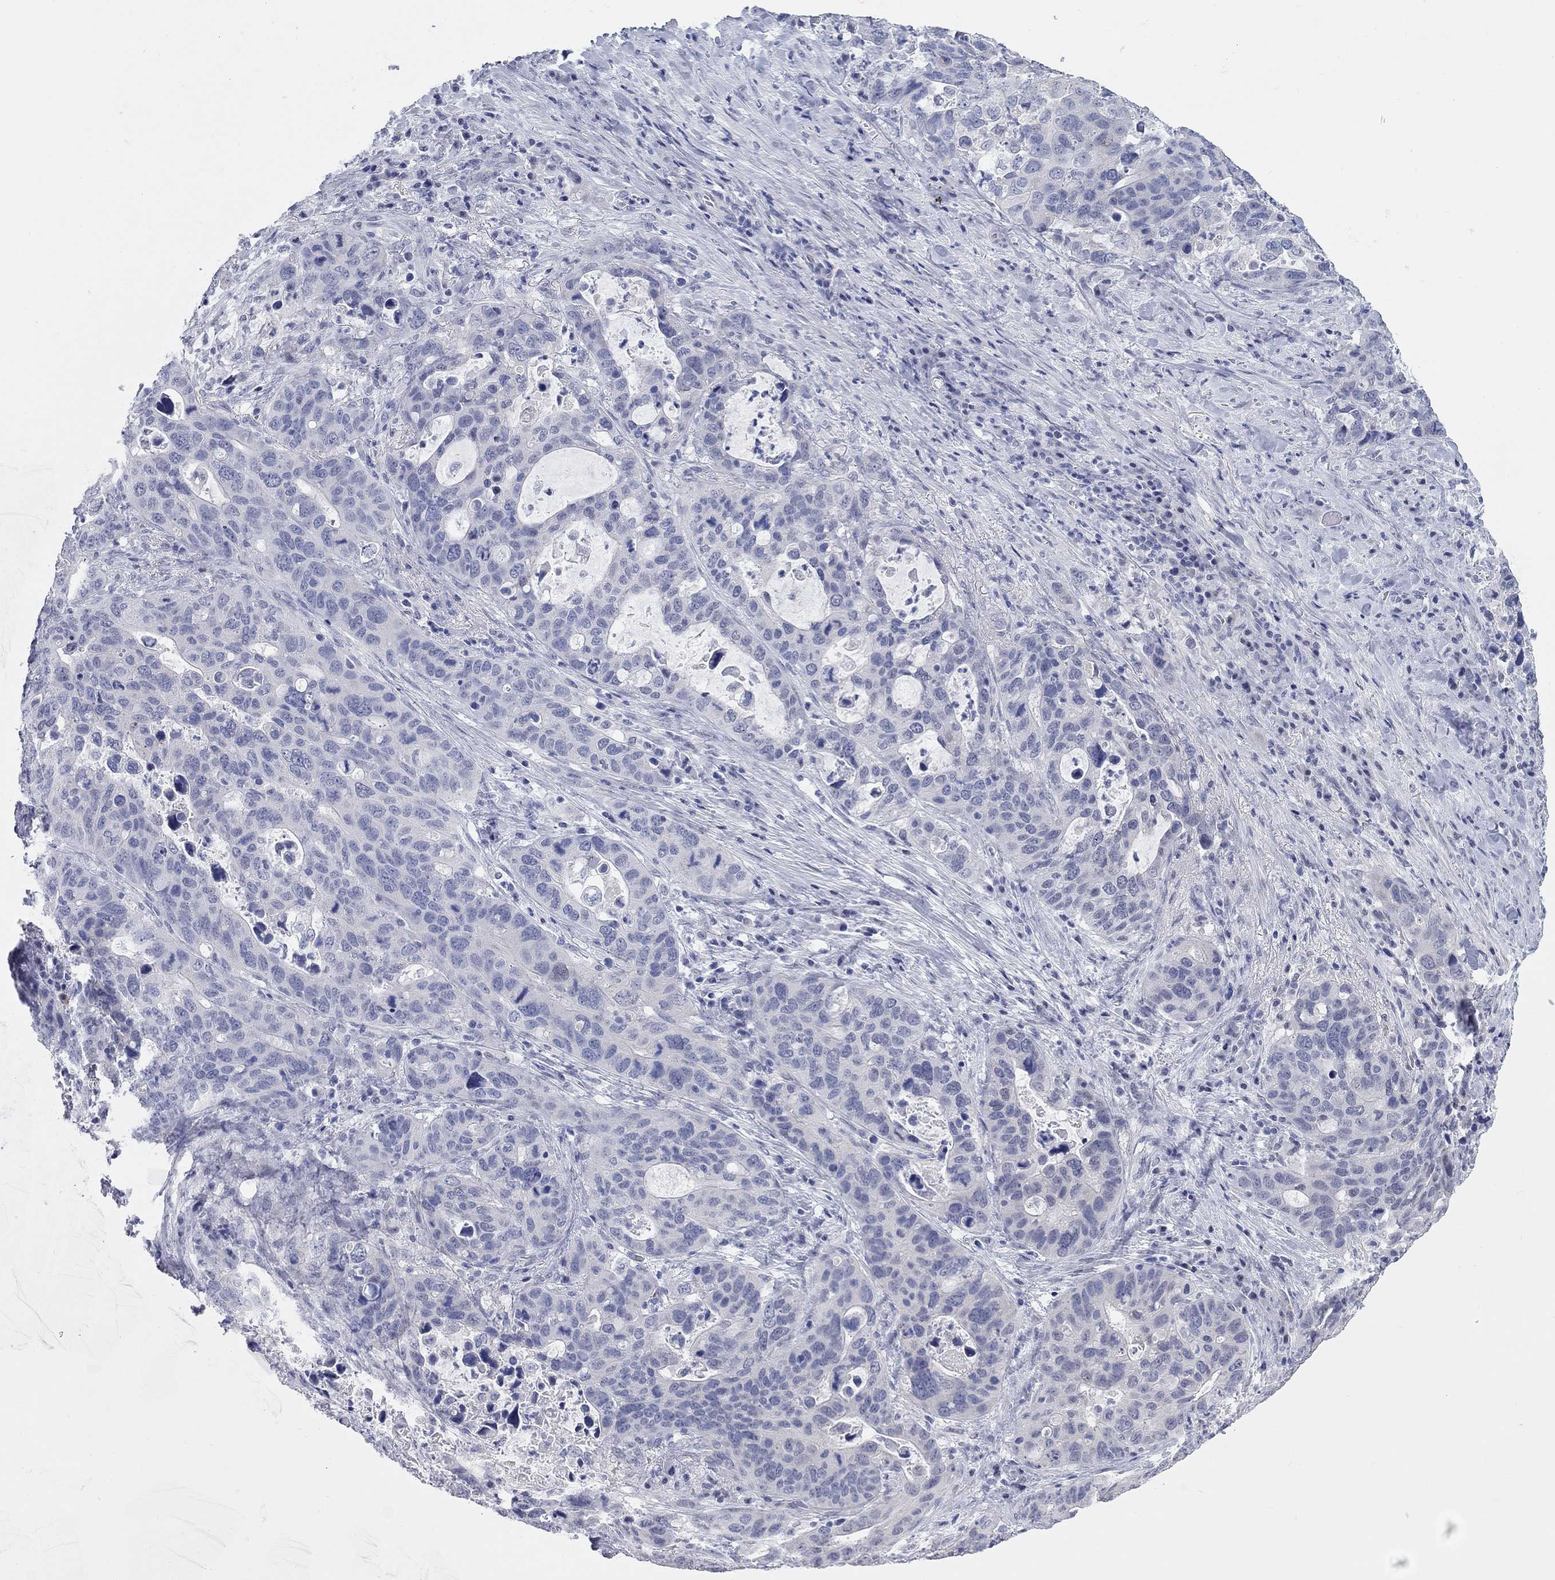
{"staining": {"intensity": "negative", "quantity": "none", "location": "none"}, "tissue": "stomach cancer", "cell_type": "Tumor cells", "image_type": "cancer", "snomed": [{"axis": "morphology", "description": "Adenocarcinoma, NOS"}, {"axis": "topography", "description": "Stomach"}], "caption": "A histopathology image of stomach adenocarcinoma stained for a protein displays no brown staining in tumor cells.", "gene": "WASF3", "patient": {"sex": "male", "age": 54}}